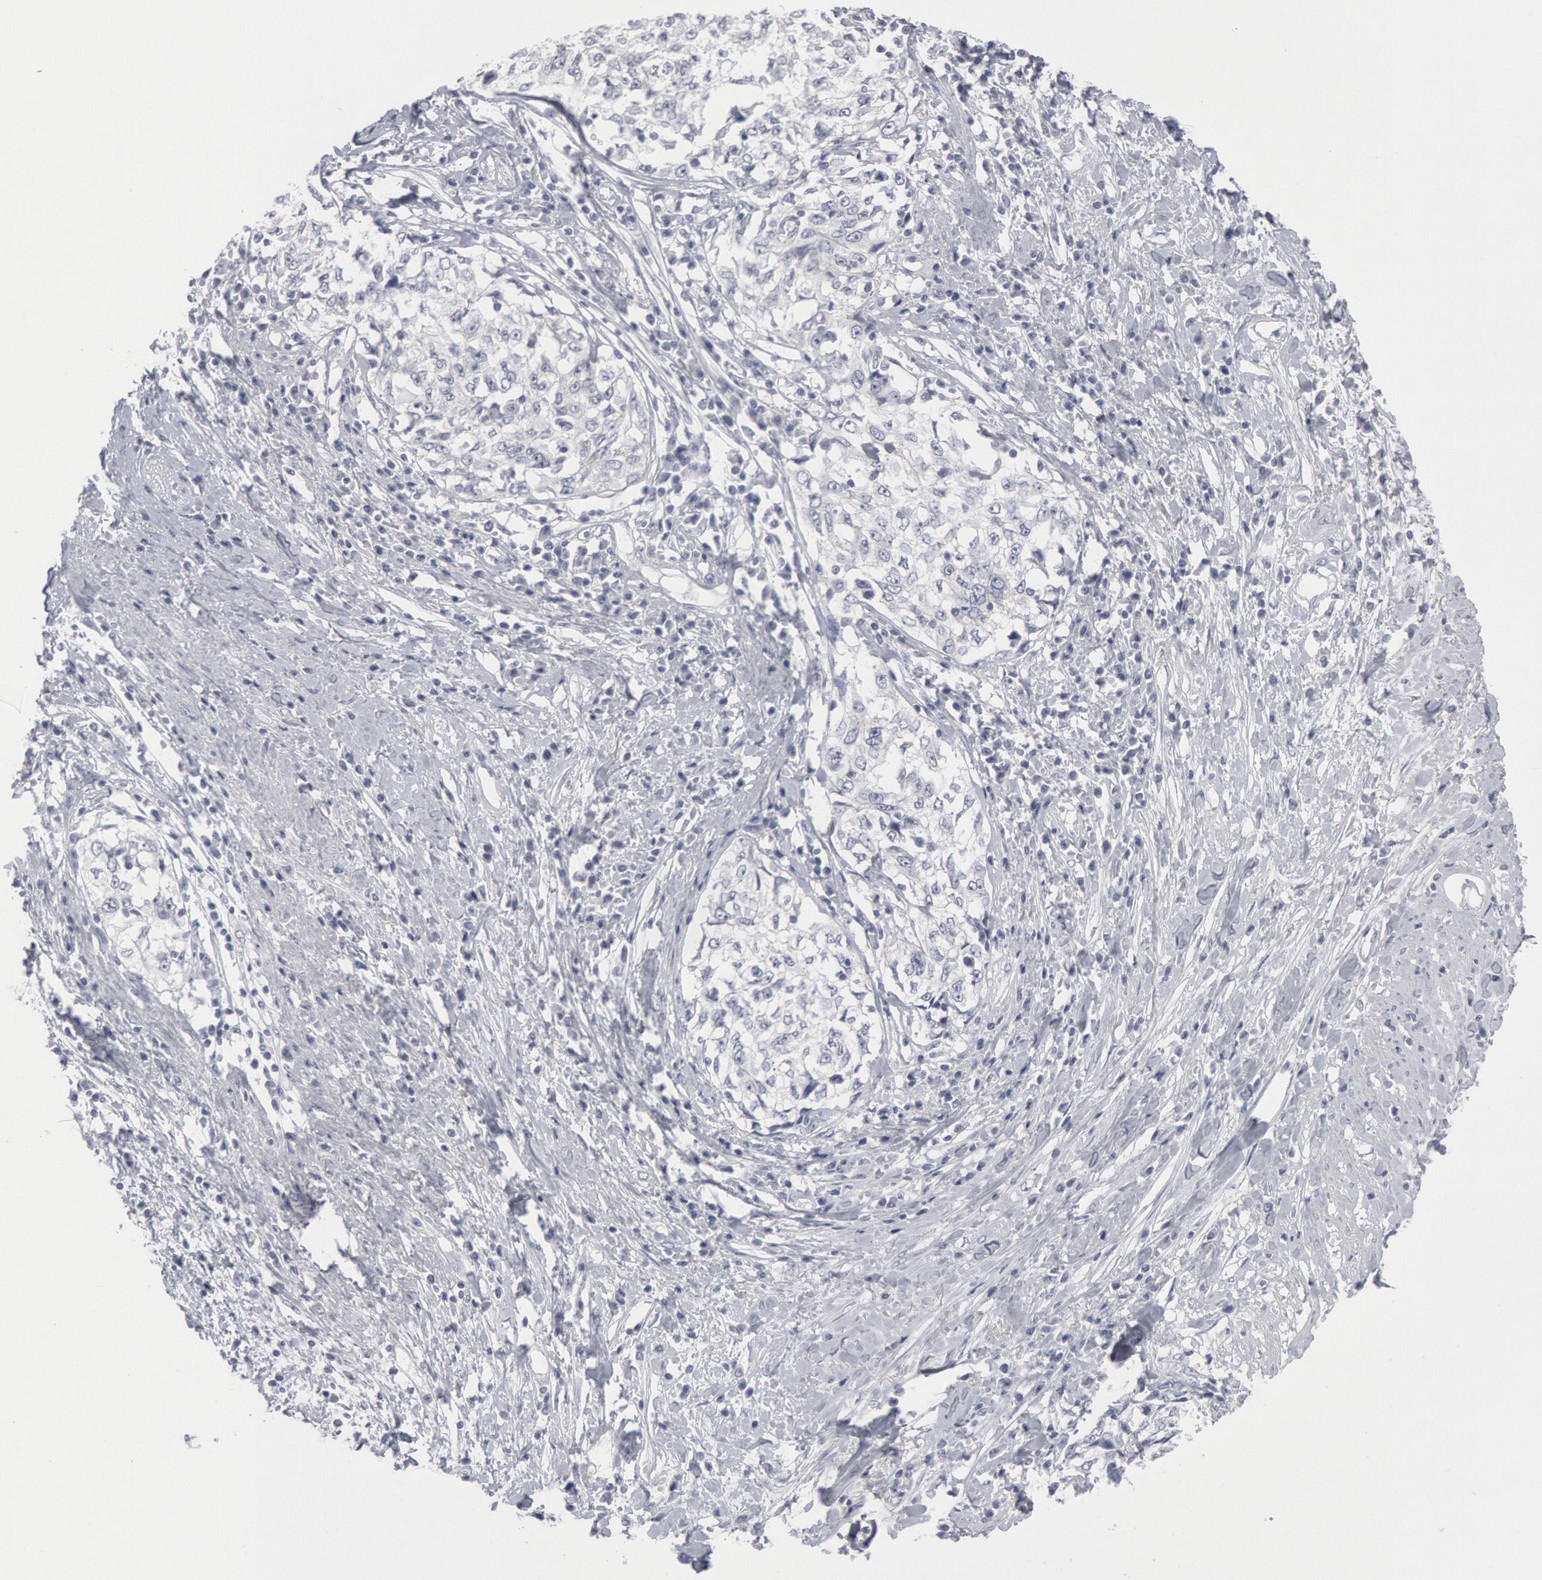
{"staining": {"intensity": "negative", "quantity": "none", "location": "none"}, "tissue": "cervical cancer", "cell_type": "Tumor cells", "image_type": "cancer", "snomed": [{"axis": "morphology", "description": "Squamous cell carcinoma, NOS"}, {"axis": "topography", "description": "Cervix"}], "caption": "Human cervical cancer (squamous cell carcinoma) stained for a protein using immunohistochemistry (IHC) demonstrates no positivity in tumor cells.", "gene": "DMC1", "patient": {"sex": "female", "age": 57}}